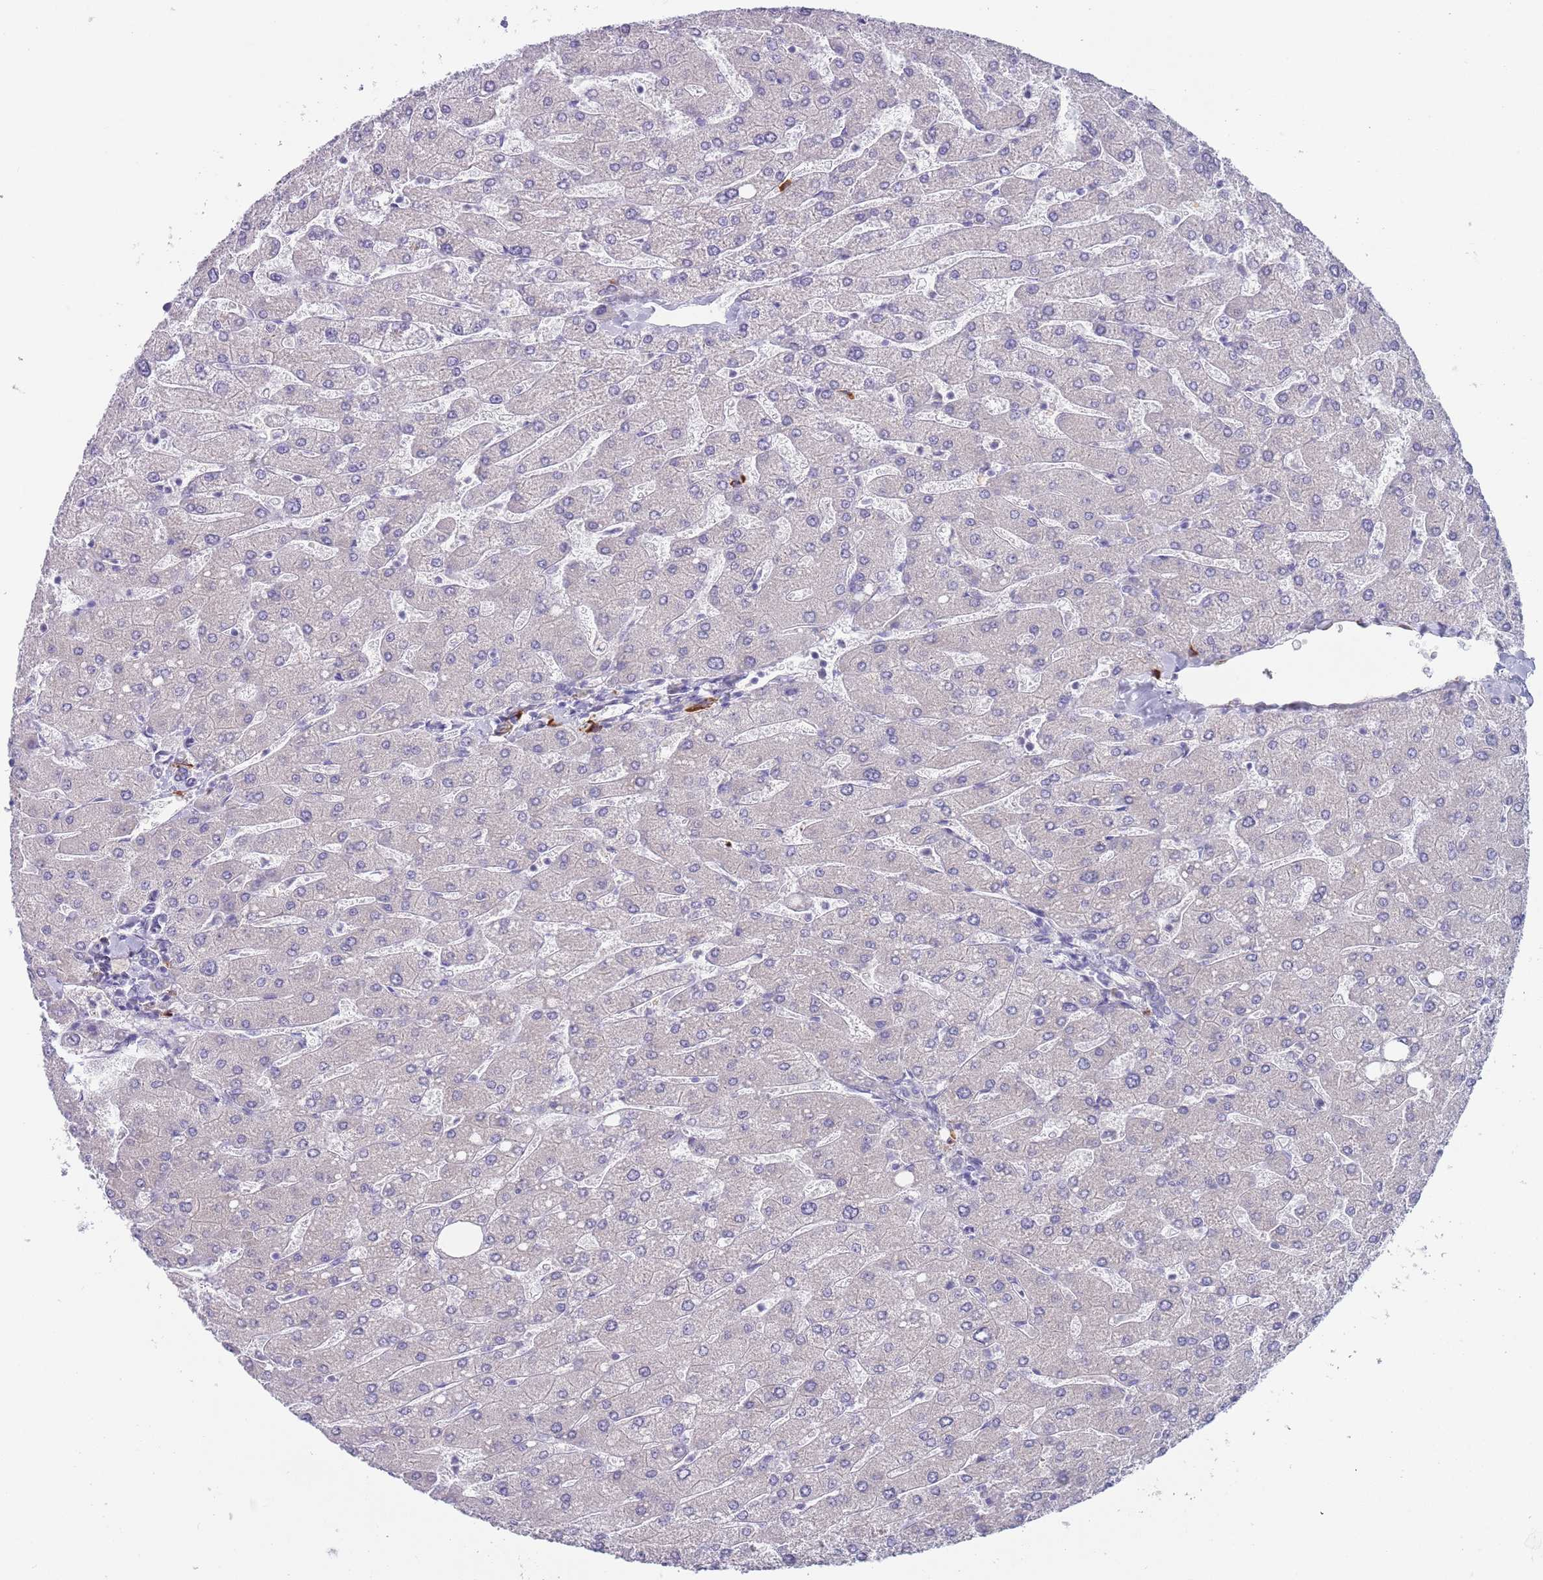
{"staining": {"intensity": "negative", "quantity": "none", "location": "none"}, "tissue": "liver", "cell_type": "Cholangiocytes", "image_type": "normal", "snomed": [{"axis": "morphology", "description": "Normal tissue, NOS"}, {"axis": "topography", "description": "Liver"}], "caption": "The image shows no significant staining in cholangiocytes of liver.", "gene": "TNRC6C", "patient": {"sex": "male", "age": 55}}